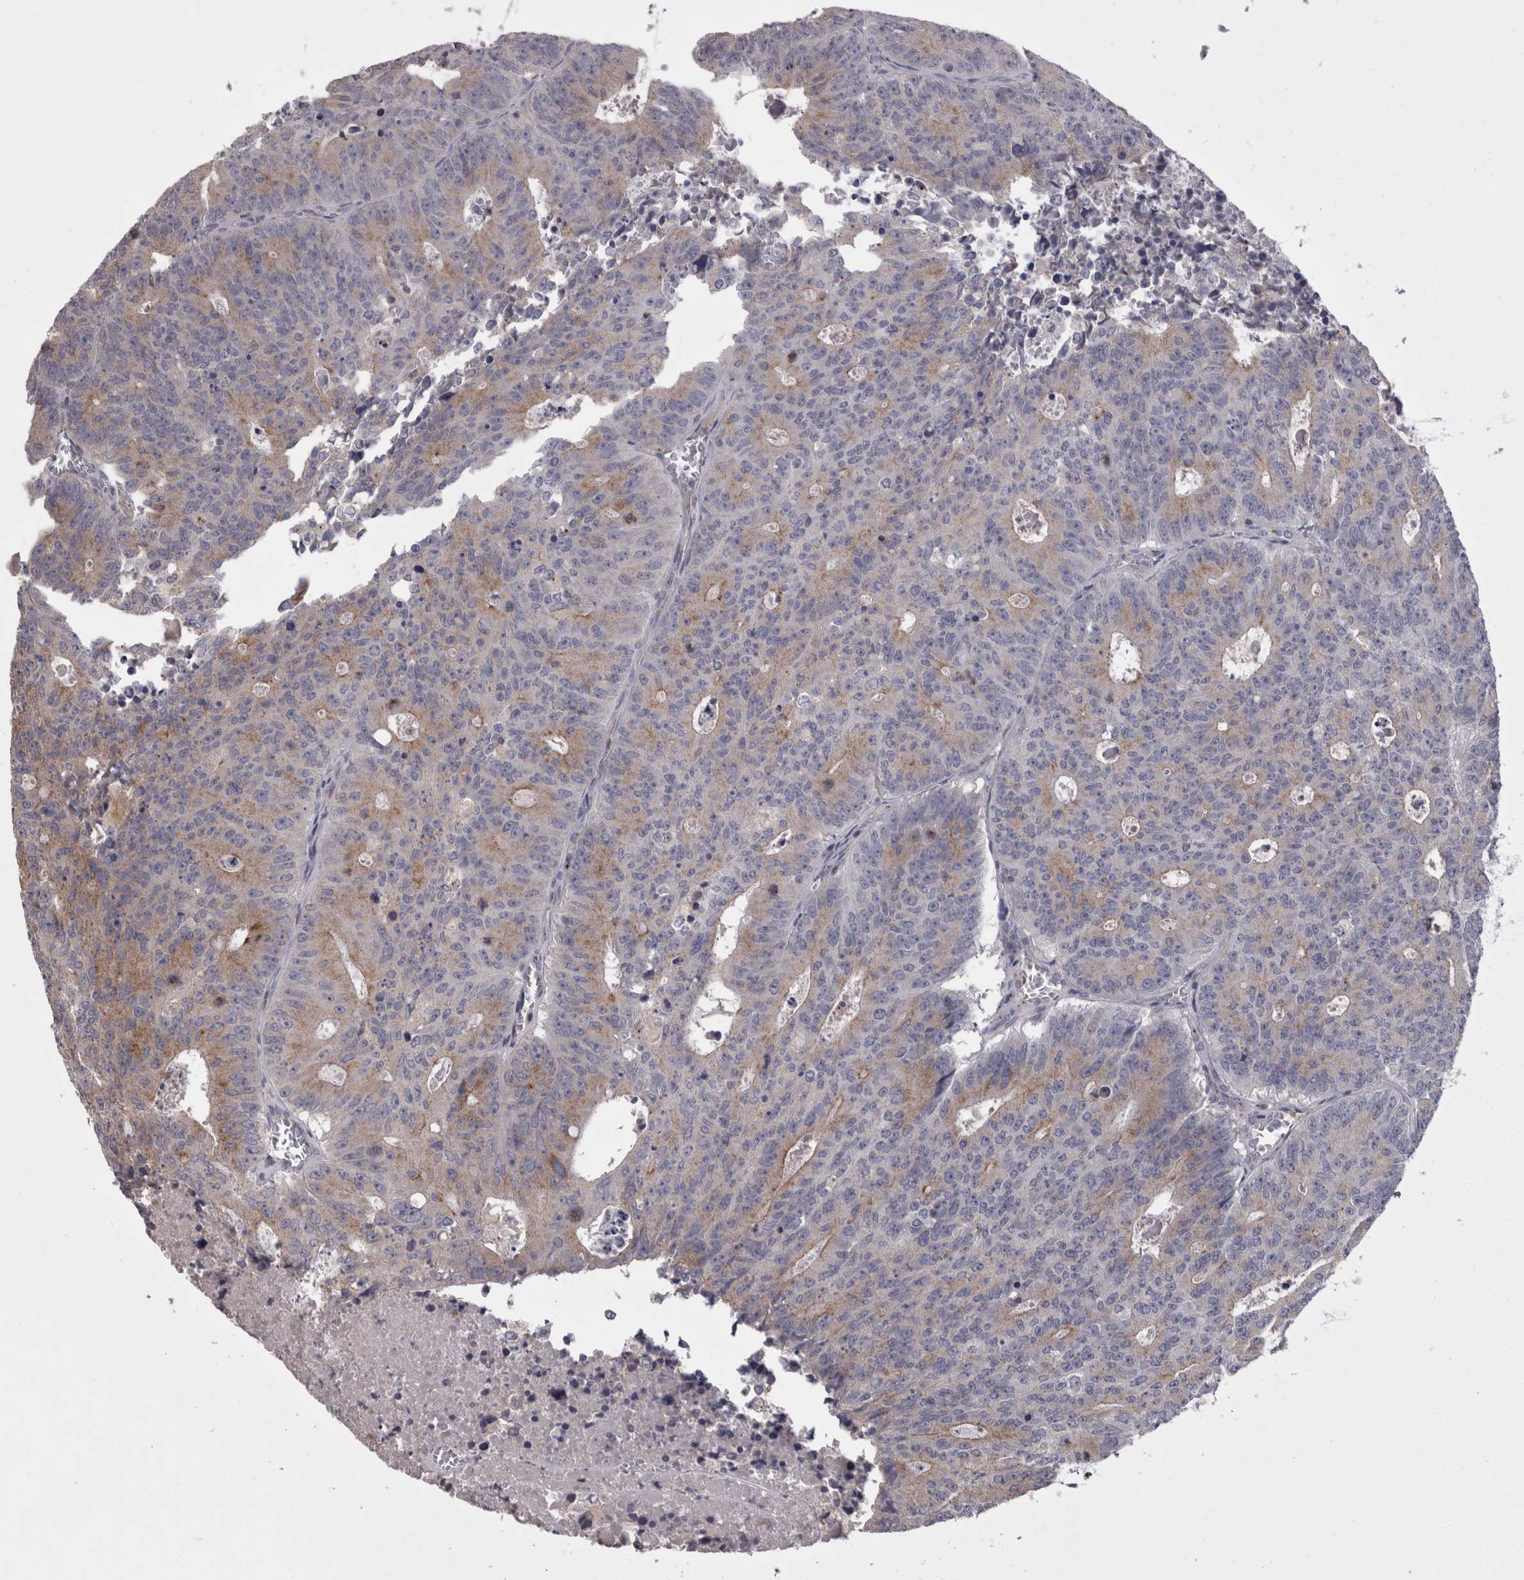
{"staining": {"intensity": "weak", "quantity": ">75%", "location": "cytoplasmic/membranous"}, "tissue": "colorectal cancer", "cell_type": "Tumor cells", "image_type": "cancer", "snomed": [{"axis": "morphology", "description": "Adenocarcinoma, NOS"}, {"axis": "topography", "description": "Colon"}], "caption": "There is low levels of weak cytoplasmic/membranous positivity in tumor cells of colorectal cancer, as demonstrated by immunohistochemical staining (brown color).", "gene": "PCM1", "patient": {"sex": "male", "age": 87}}